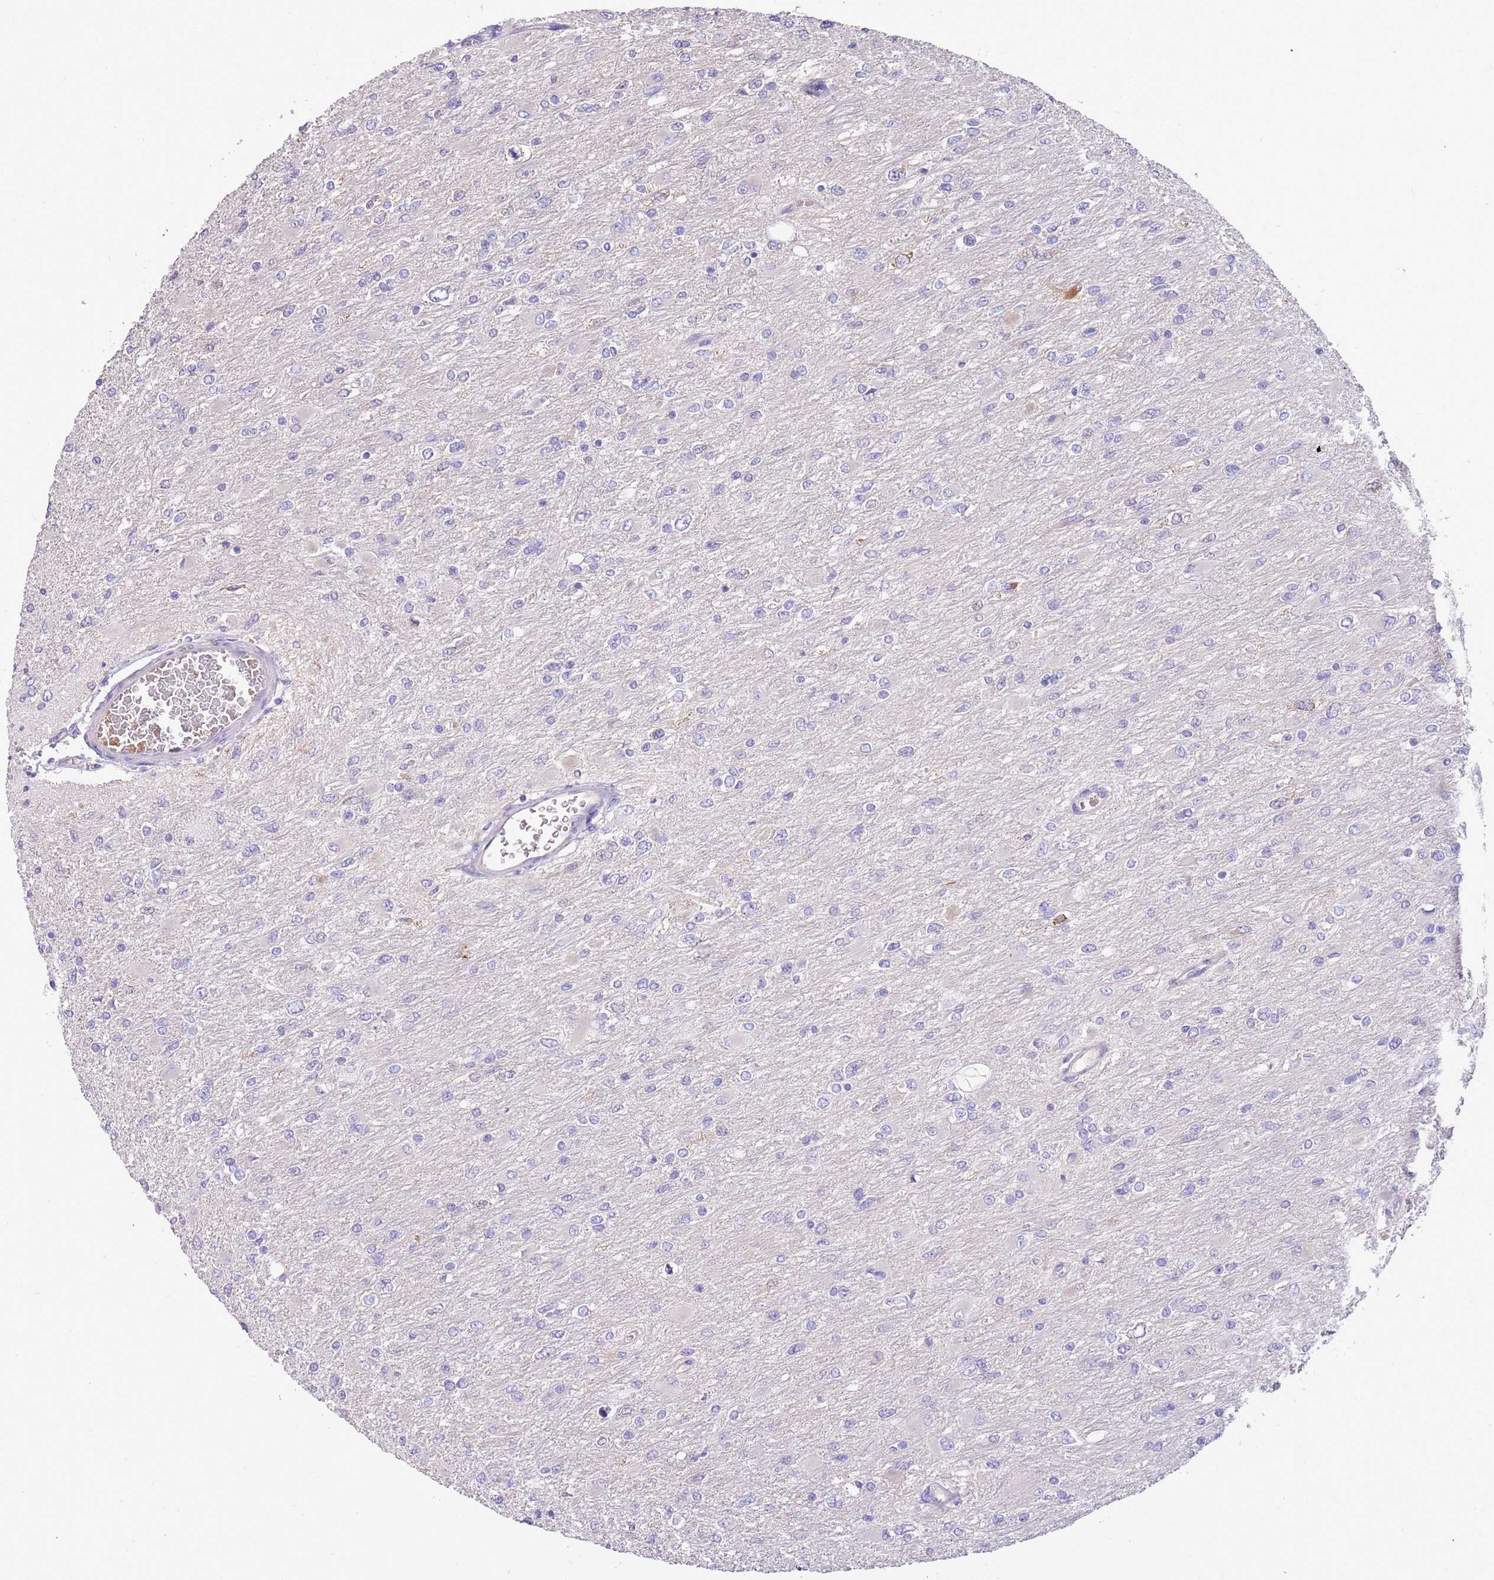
{"staining": {"intensity": "negative", "quantity": "none", "location": "none"}, "tissue": "glioma", "cell_type": "Tumor cells", "image_type": "cancer", "snomed": [{"axis": "morphology", "description": "Glioma, malignant, High grade"}, {"axis": "topography", "description": "Cerebral cortex"}], "caption": "Glioma was stained to show a protein in brown. There is no significant positivity in tumor cells.", "gene": "TRMO", "patient": {"sex": "female", "age": 36}}